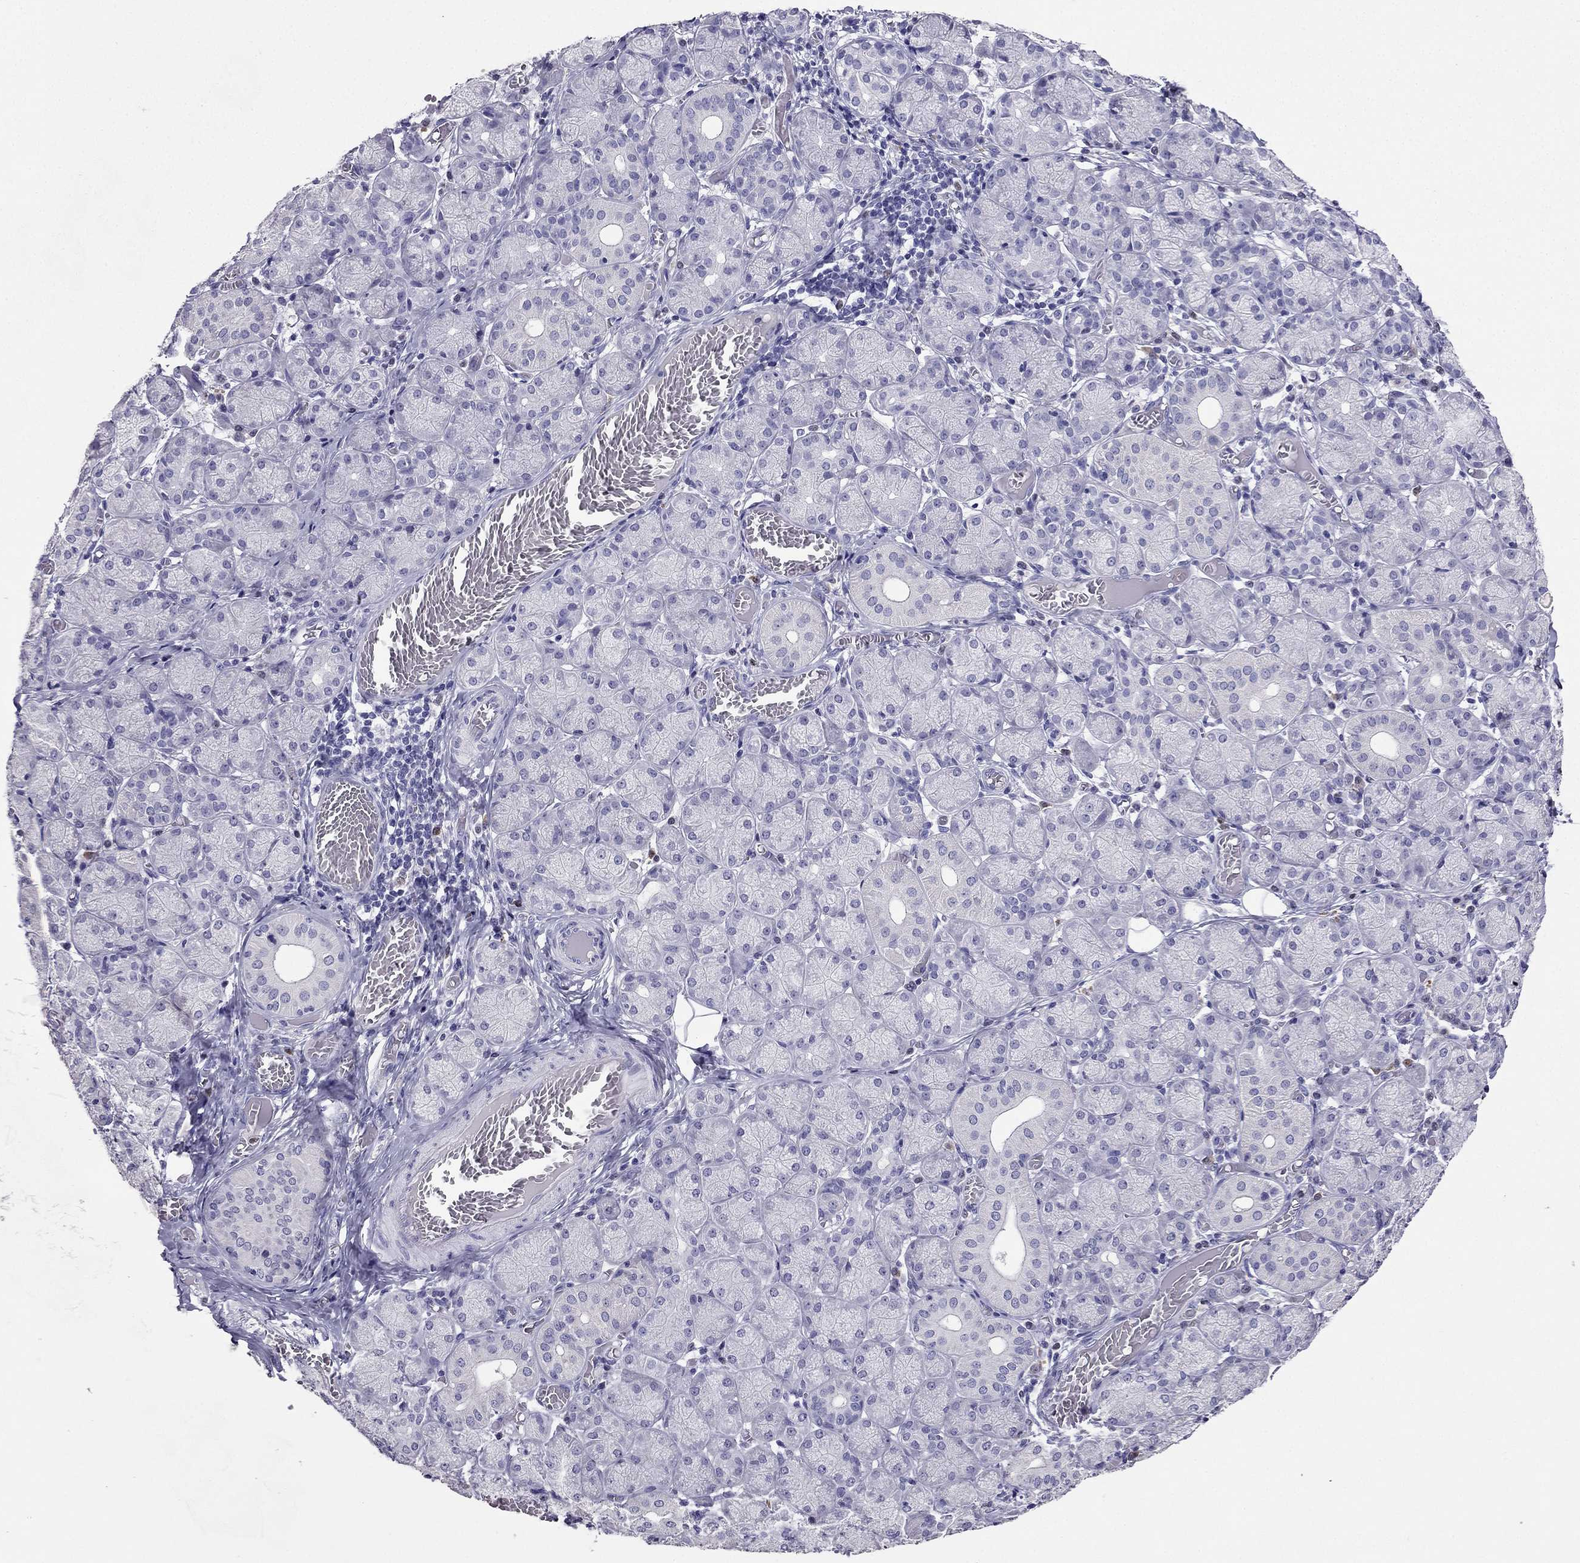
{"staining": {"intensity": "negative", "quantity": "none", "location": "none"}, "tissue": "salivary gland", "cell_type": "Glandular cells", "image_type": "normal", "snomed": [{"axis": "morphology", "description": "Normal tissue, NOS"}, {"axis": "topography", "description": "Salivary gland"}, {"axis": "topography", "description": "Peripheral nerve tissue"}], "caption": "This photomicrograph is of unremarkable salivary gland stained with immunohistochemistry to label a protein in brown with the nuclei are counter-stained blue. There is no staining in glandular cells.", "gene": "ARID3A", "patient": {"sex": "female", "age": 24}}